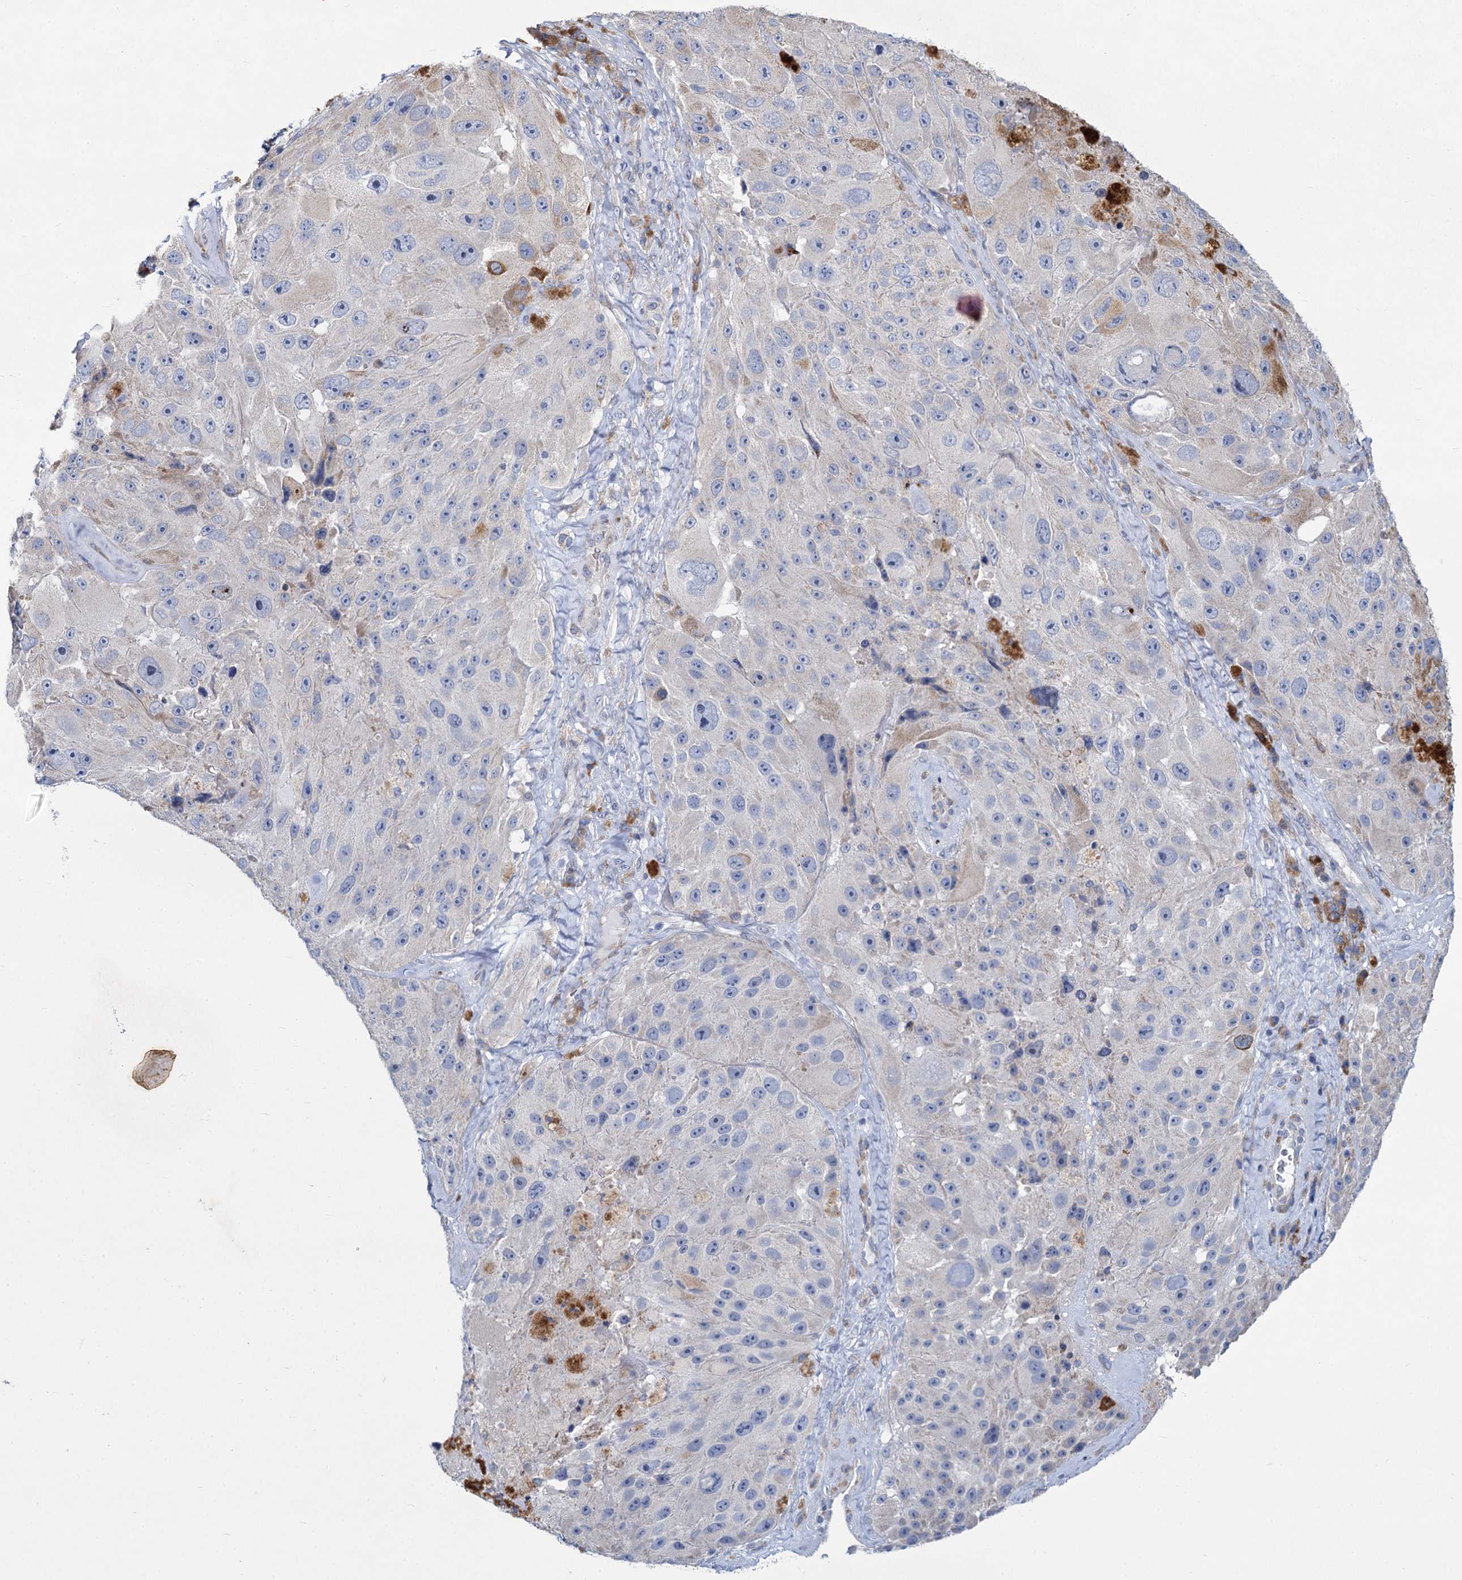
{"staining": {"intensity": "negative", "quantity": "none", "location": "none"}, "tissue": "melanoma", "cell_type": "Tumor cells", "image_type": "cancer", "snomed": [{"axis": "morphology", "description": "Malignant melanoma, Metastatic site"}, {"axis": "topography", "description": "Lymph node"}], "caption": "Immunohistochemical staining of melanoma reveals no significant staining in tumor cells.", "gene": "PRSS35", "patient": {"sex": "male", "age": 62}}